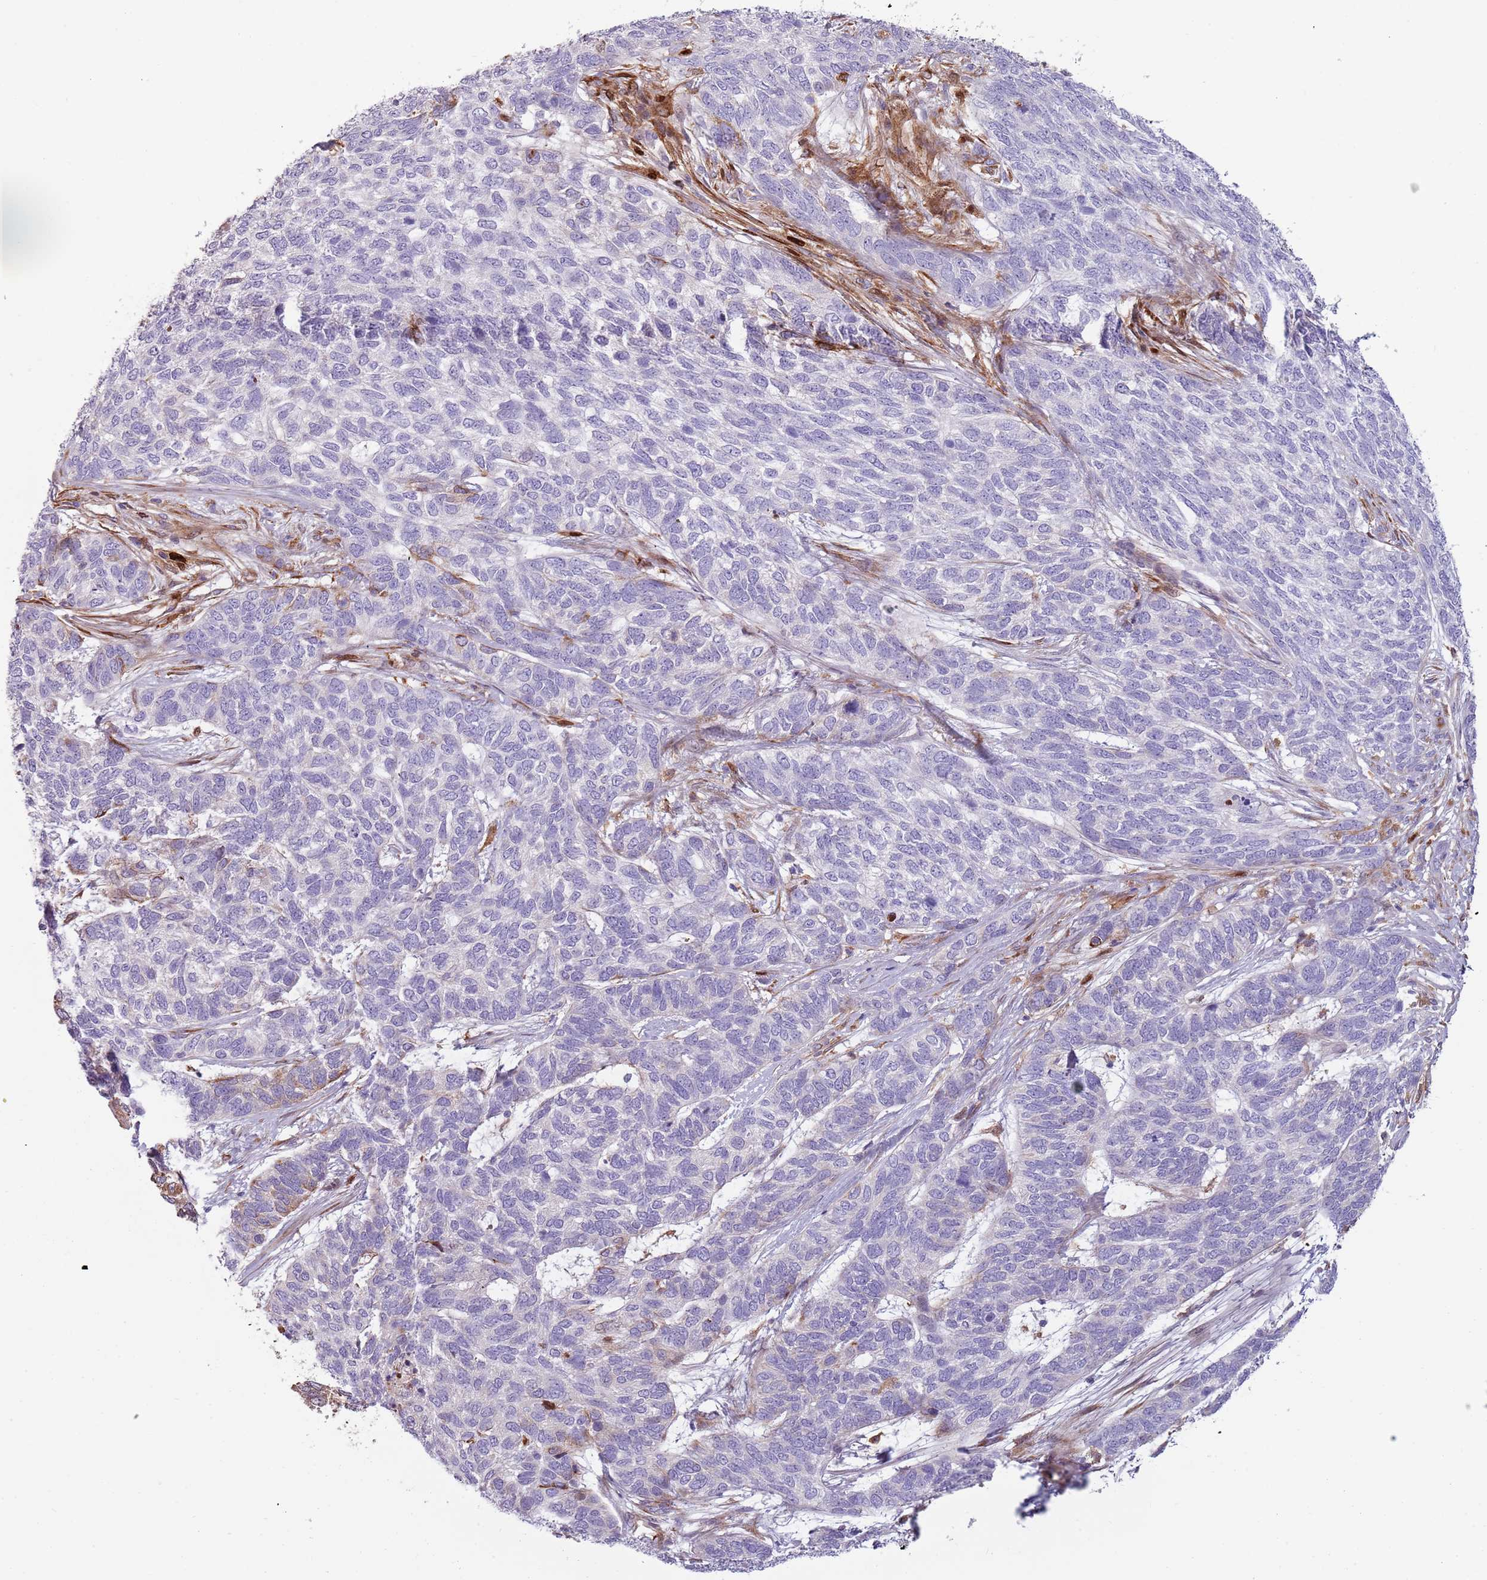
{"staining": {"intensity": "negative", "quantity": "none", "location": "none"}, "tissue": "skin cancer", "cell_type": "Tumor cells", "image_type": "cancer", "snomed": [{"axis": "morphology", "description": "Basal cell carcinoma"}, {"axis": "topography", "description": "Skin"}], "caption": "This is a photomicrograph of IHC staining of basal cell carcinoma (skin), which shows no expression in tumor cells.", "gene": "NADK", "patient": {"sex": "female", "age": 65}}